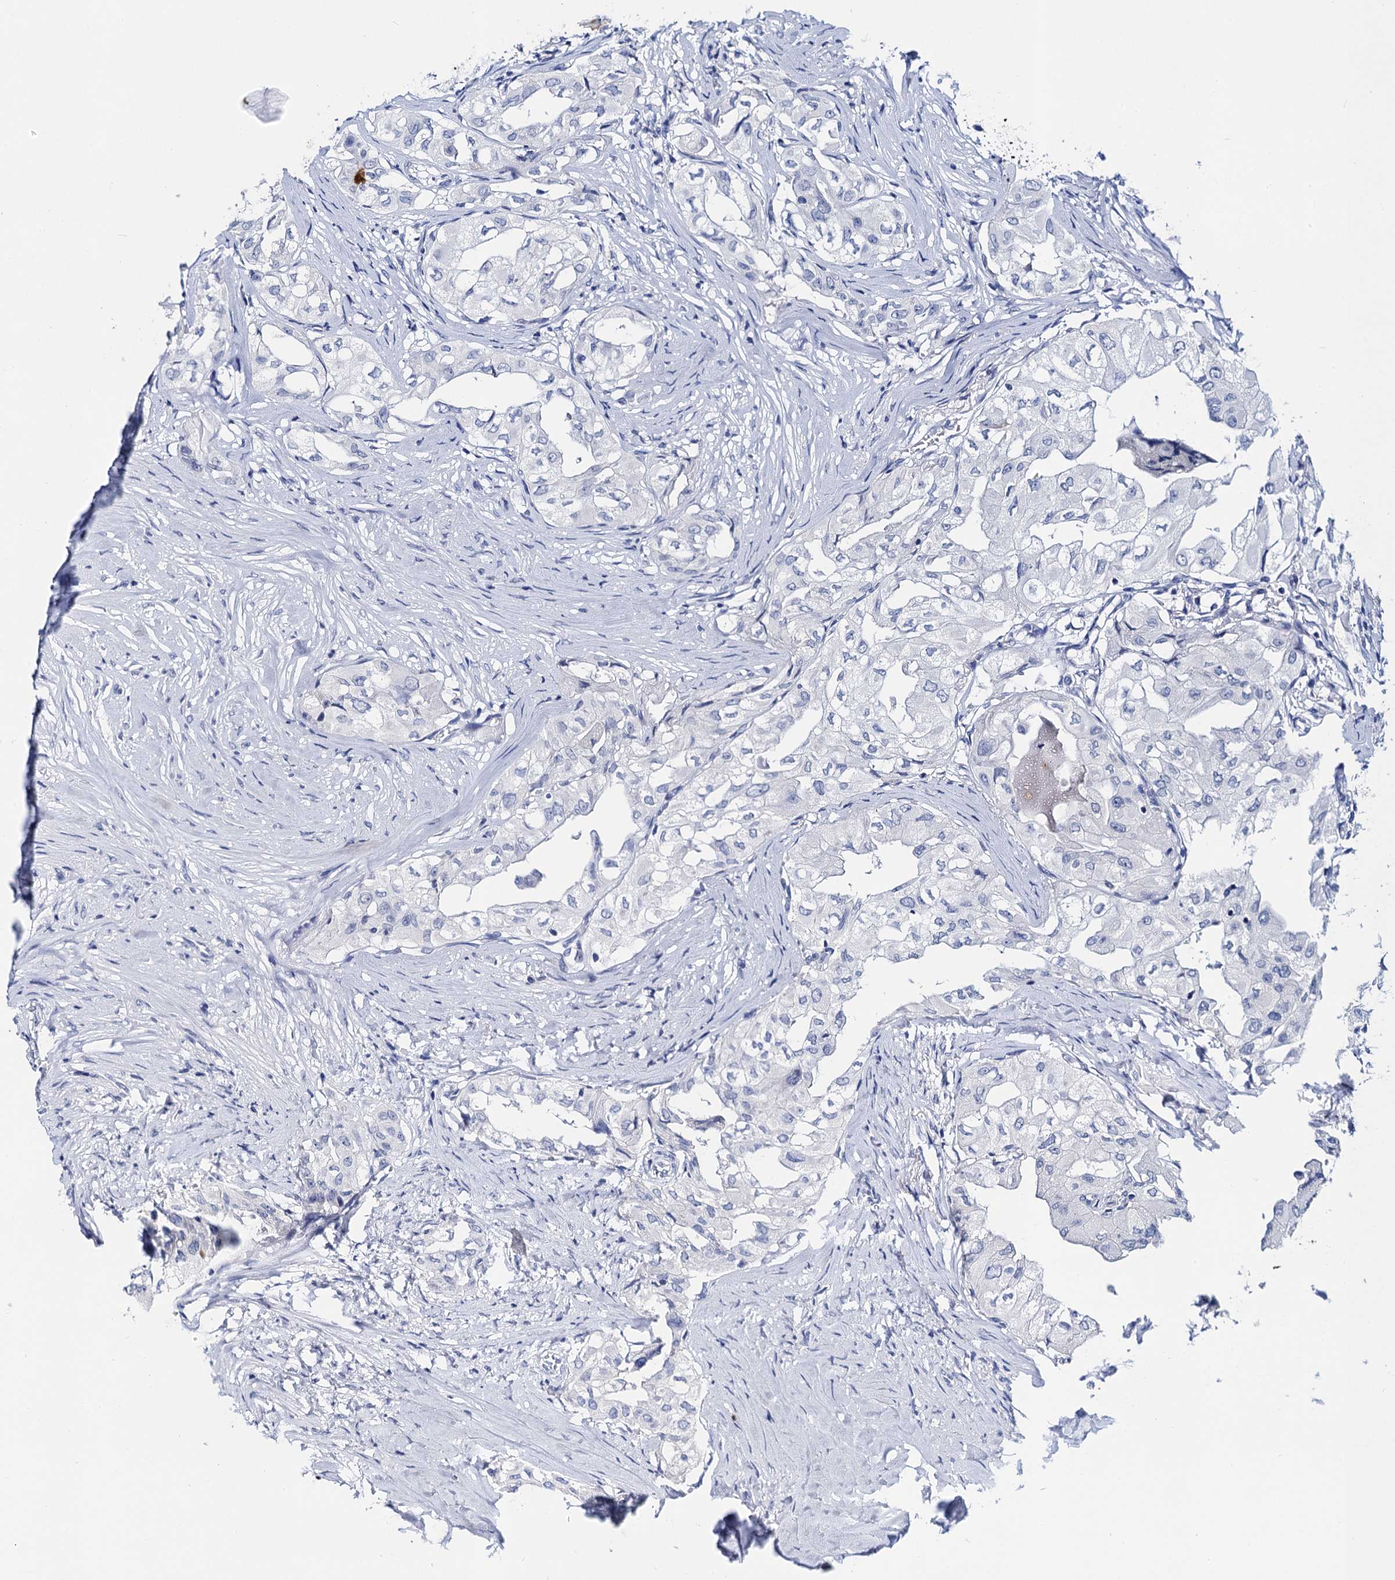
{"staining": {"intensity": "negative", "quantity": "none", "location": "none"}, "tissue": "thyroid cancer", "cell_type": "Tumor cells", "image_type": "cancer", "snomed": [{"axis": "morphology", "description": "Papillary adenocarcinoma, NOS"}, {"axis": "topography", "description": "Thyroid gland"}], "caption": "Thyroid cancer (papillary adenocarcinoma) stained for a protein using IHC reveals no expression tumor cells.", "gene": "LYPD3", "patient": {"sex": "female", "age": 59}}